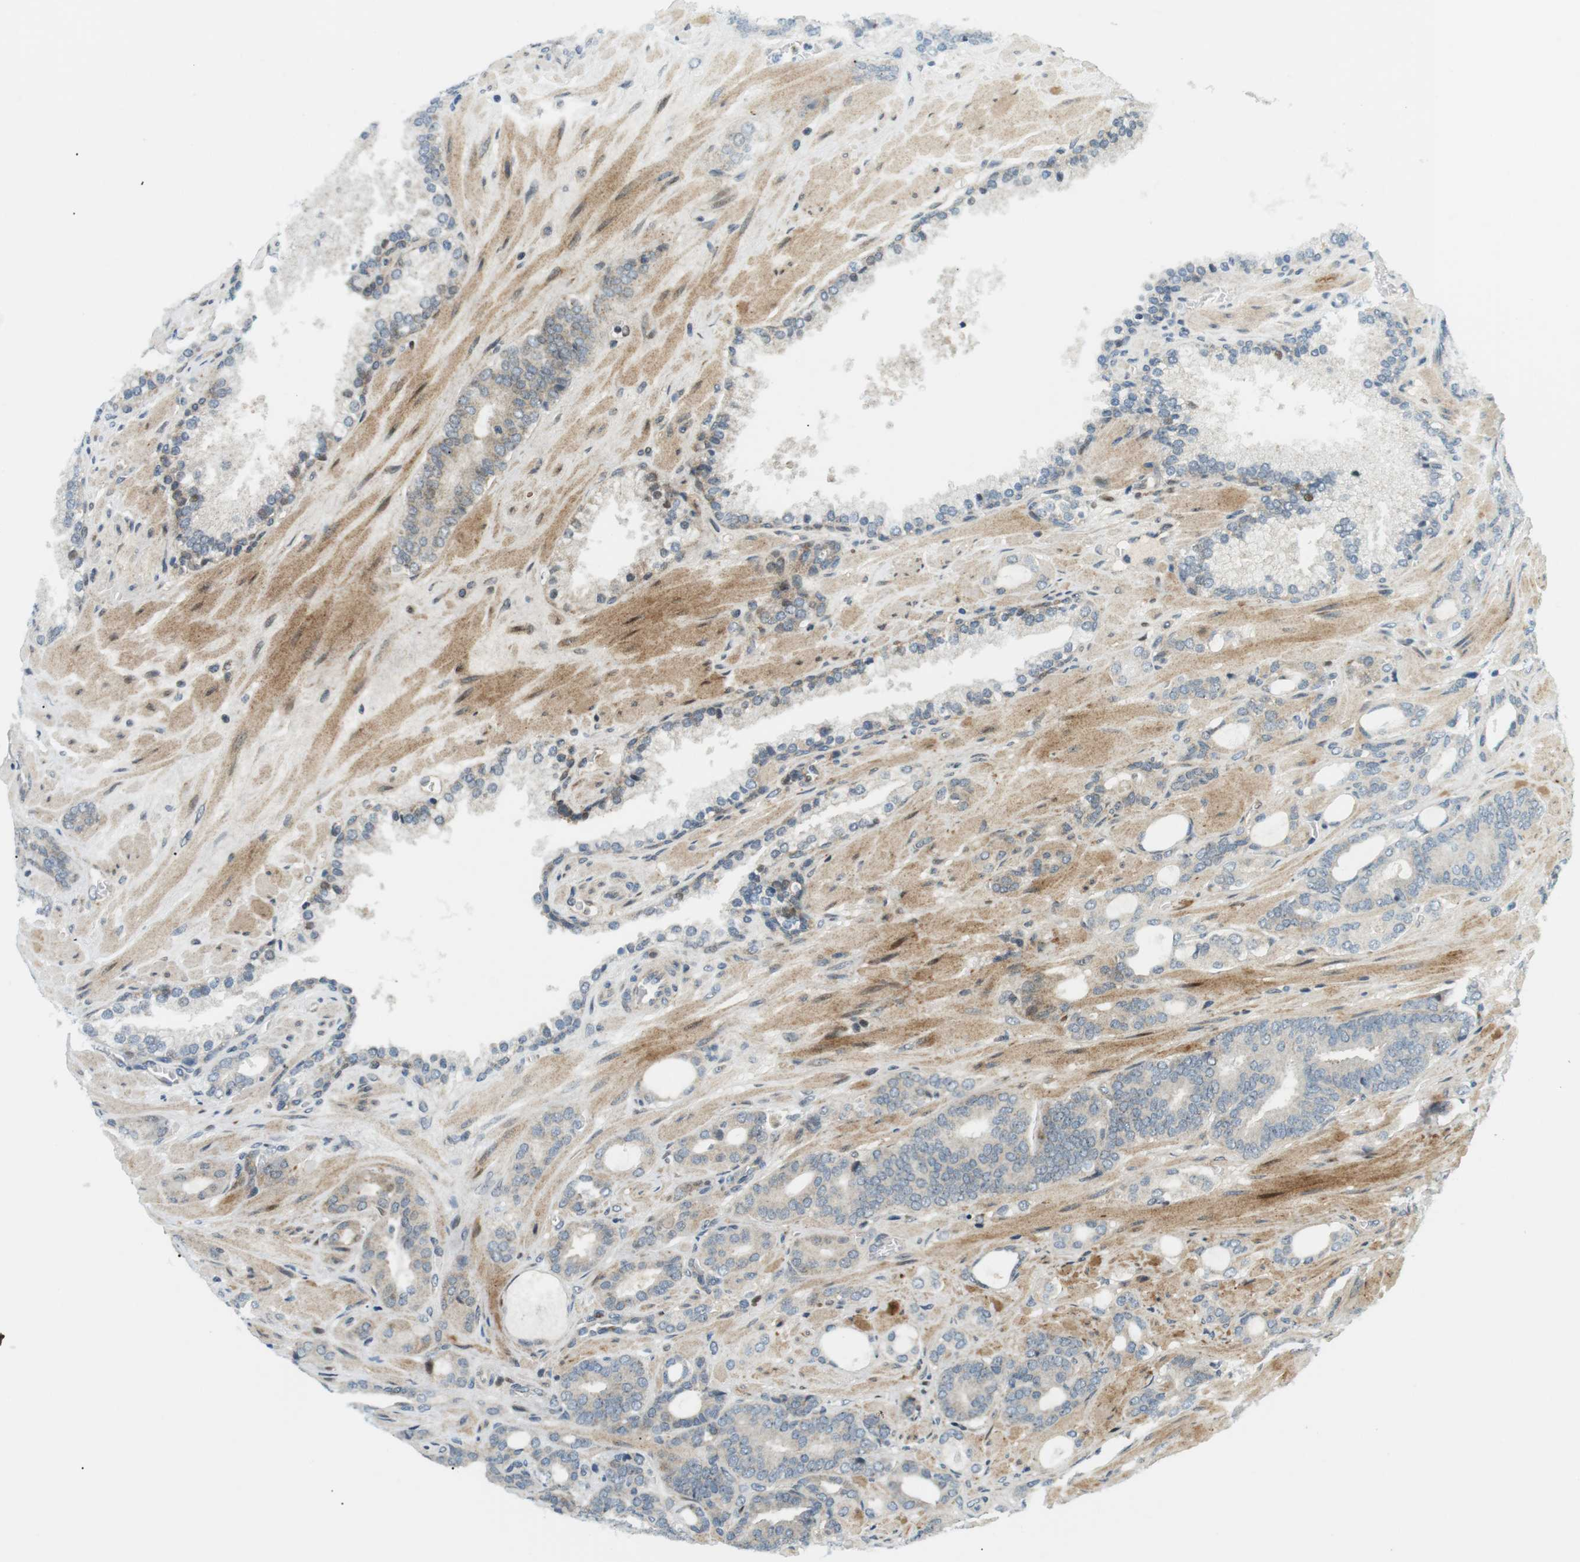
{"staining": {"intensity": "negative", "quantity": "none", "location": "none"}, "tissue": "prostate cancer", "cell_type": "Tumor cells", "image_type": "cancer", "snomed": [{"axis": "morphology", "description": "Adenocarcinoma, Low grade"}, {"axis": "topography", "description": "Prostate"}], "caption": "An immunohistochemistry histopathology image of prostate cancer is shown. There is no staining in tumor cells of prostate cancer.", "gene": "CSNK2B", "patient": {"sex": "male", "age": 63}}